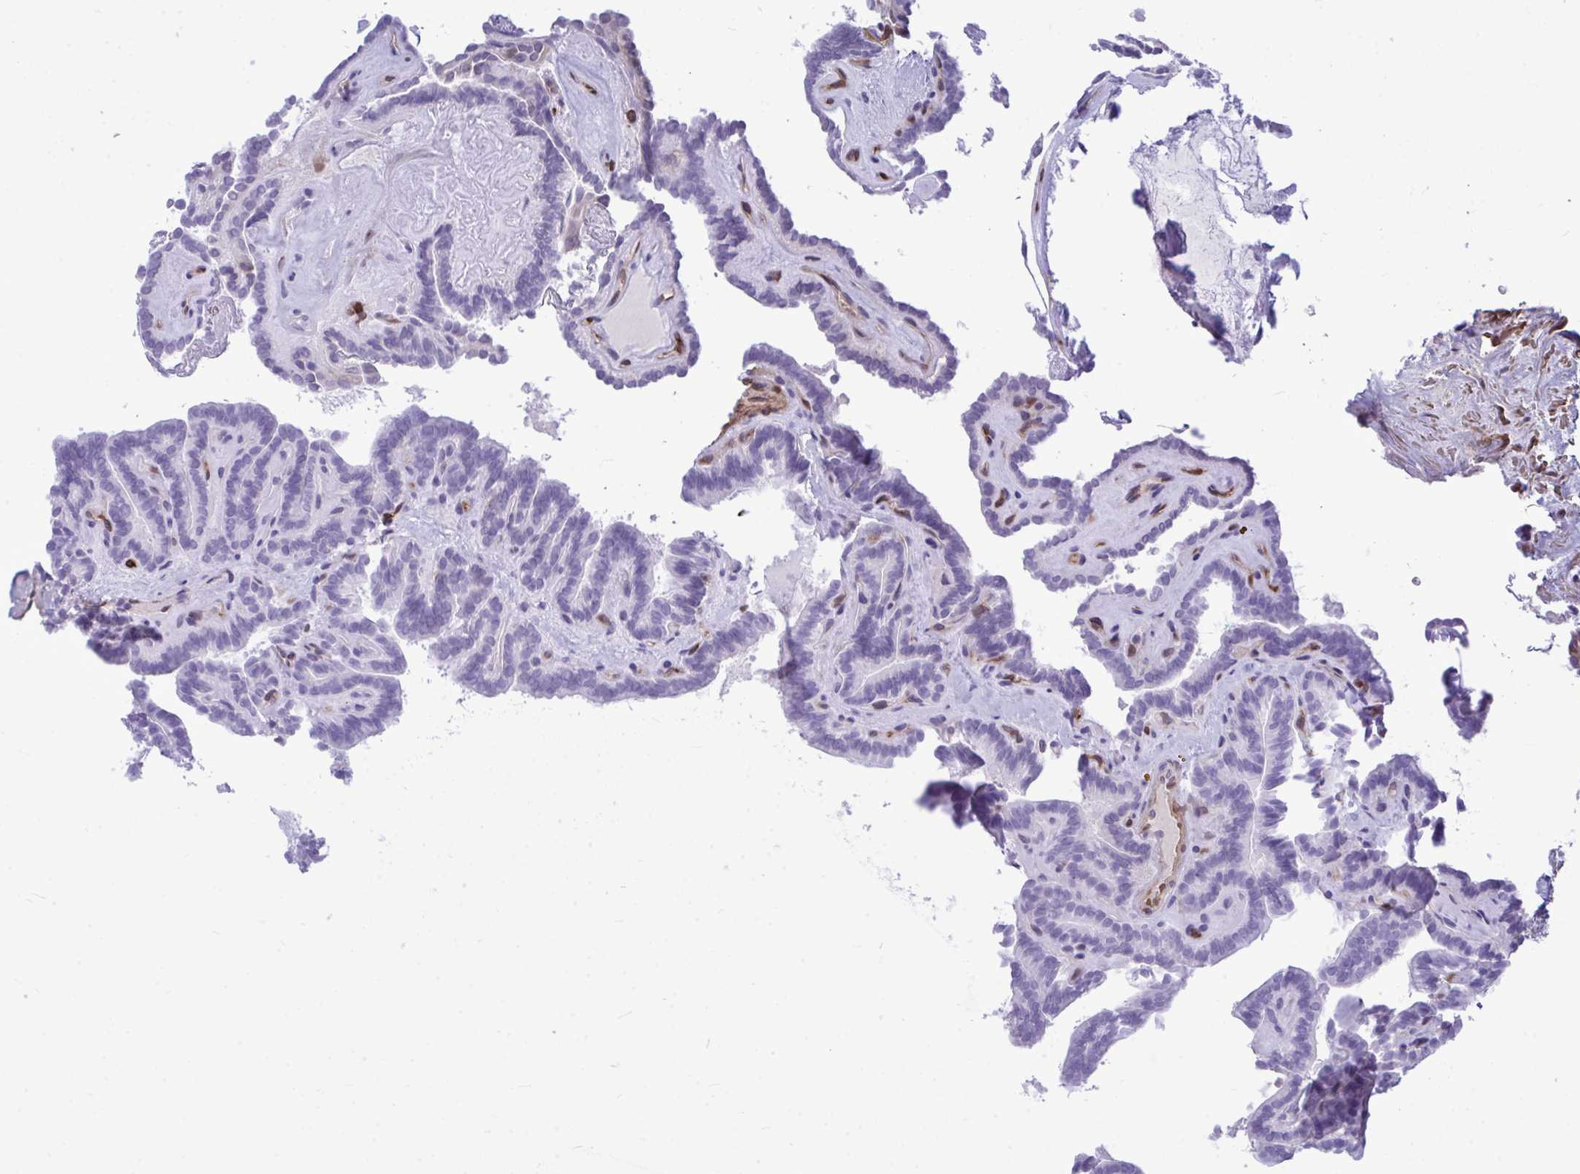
{"staining": {"intensity": "negative", "quantity": "none", "location": "none"}, "tissue": "thyroid cancer", "cell_type": "Tumor cells", "image_type": "cancer", "snomed": [{"axis": "morphology", "description": "Papillary adenocarcinoma, NOS"}, {"axis": "topography", "description": "Thyroid gland"}], "caption": "An IHC photomicrograph of thyroid papillary adenocarcinoma is shown. There is no staining in tumor cells of thyroid papillary adenocarcinoma.", "gene": "LIMS2", "patient": {"sex": "female", "age": 21}}